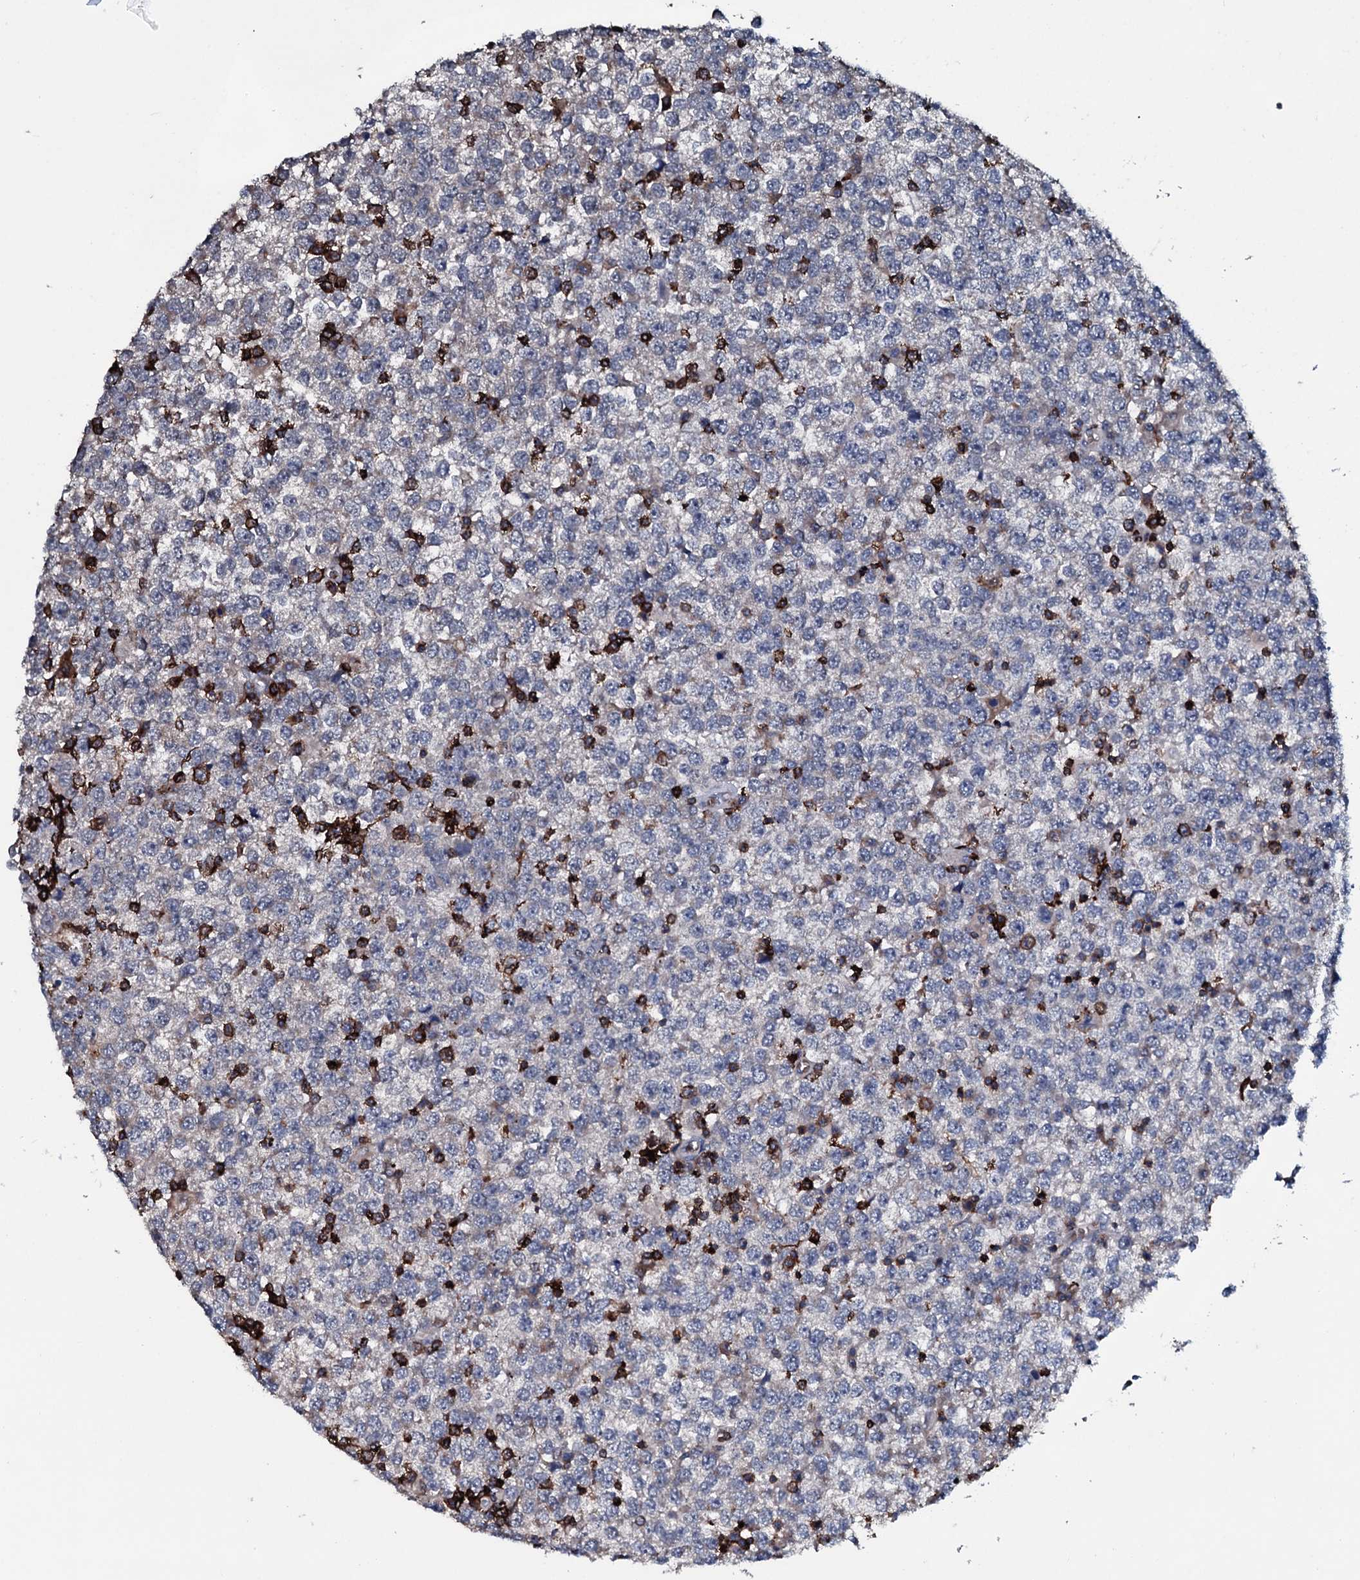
{"staining": {"intensity": "weak", "quantity": "25%-75%", "location": "cytoplasmic/membranous"}, "tissue": "testis cancer", "cell_type": "Tumor cells", "image_type": "cancer", "snomed": [{"axis": "morphology", "description": "Seminoma, NOS"}, {"axis": "topography", "description": "Testis"}], "caption": "Testis cancer (seminoma) stained with a protein marker shows weak staining in tumor cells.", "gene": "OGFOD2", "patient": {"sex": "male", "age": 65}}